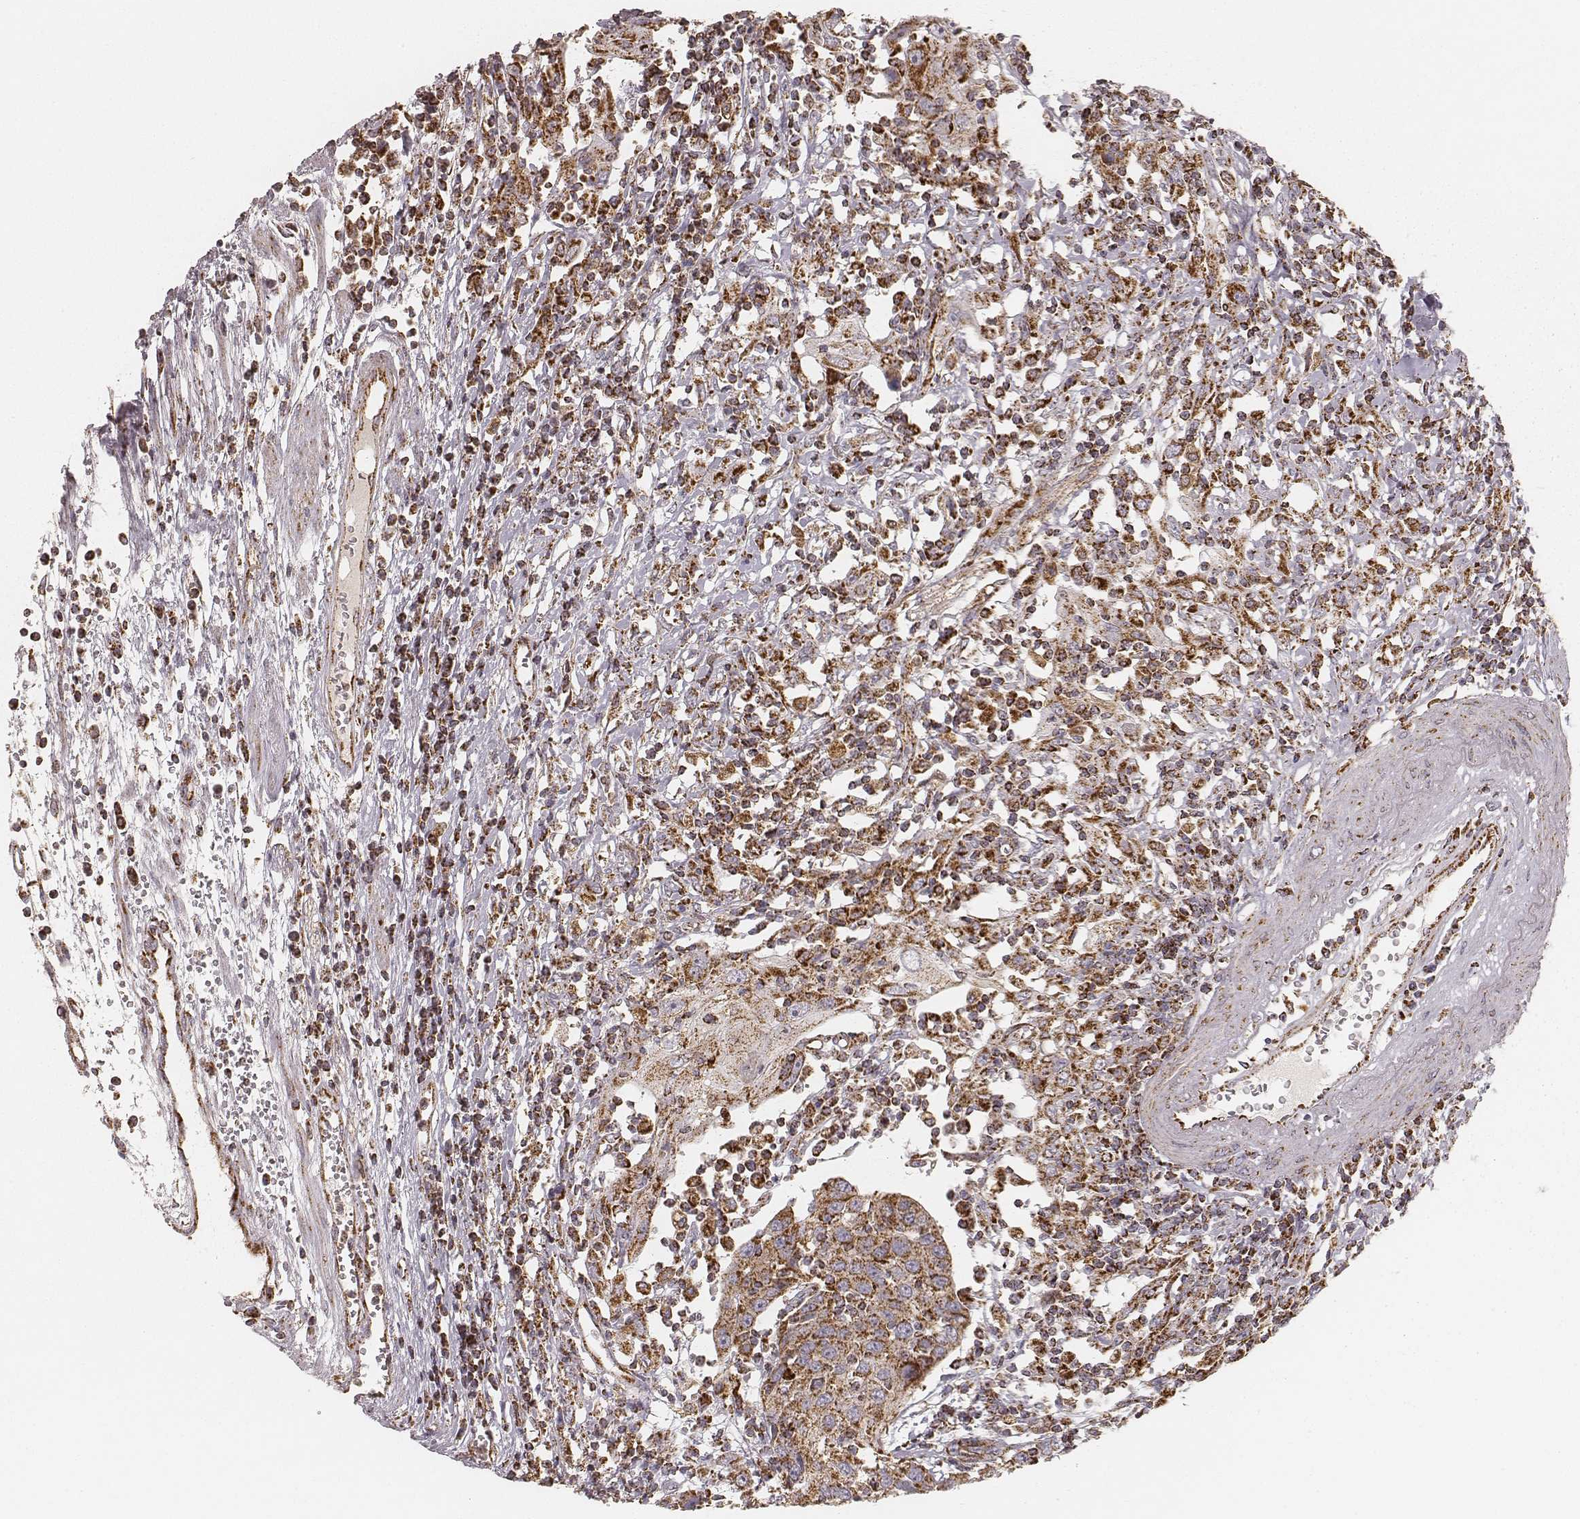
{"staining": {"intensity": "strong", "quantity": ">75%", "location": "cytoplasmic/membranous"}, "tissue": "urothelial cancer", "cell_type": "Tumor cells", "image_type": "cancer", "snomed": [{"axis": "morphology", "description": "Urothelial carcinoma, High grade"}, {"axis": "topography", "description": "Urinary bladder"}], "caption": "Immunohistochemical staining of human urothelial cancer reveals high levels of strong cytoplasmic/membranous protein staining in about >75% of tumor cells.", "gene": "CS", "patient": {"sex": "female", "age": 85}}